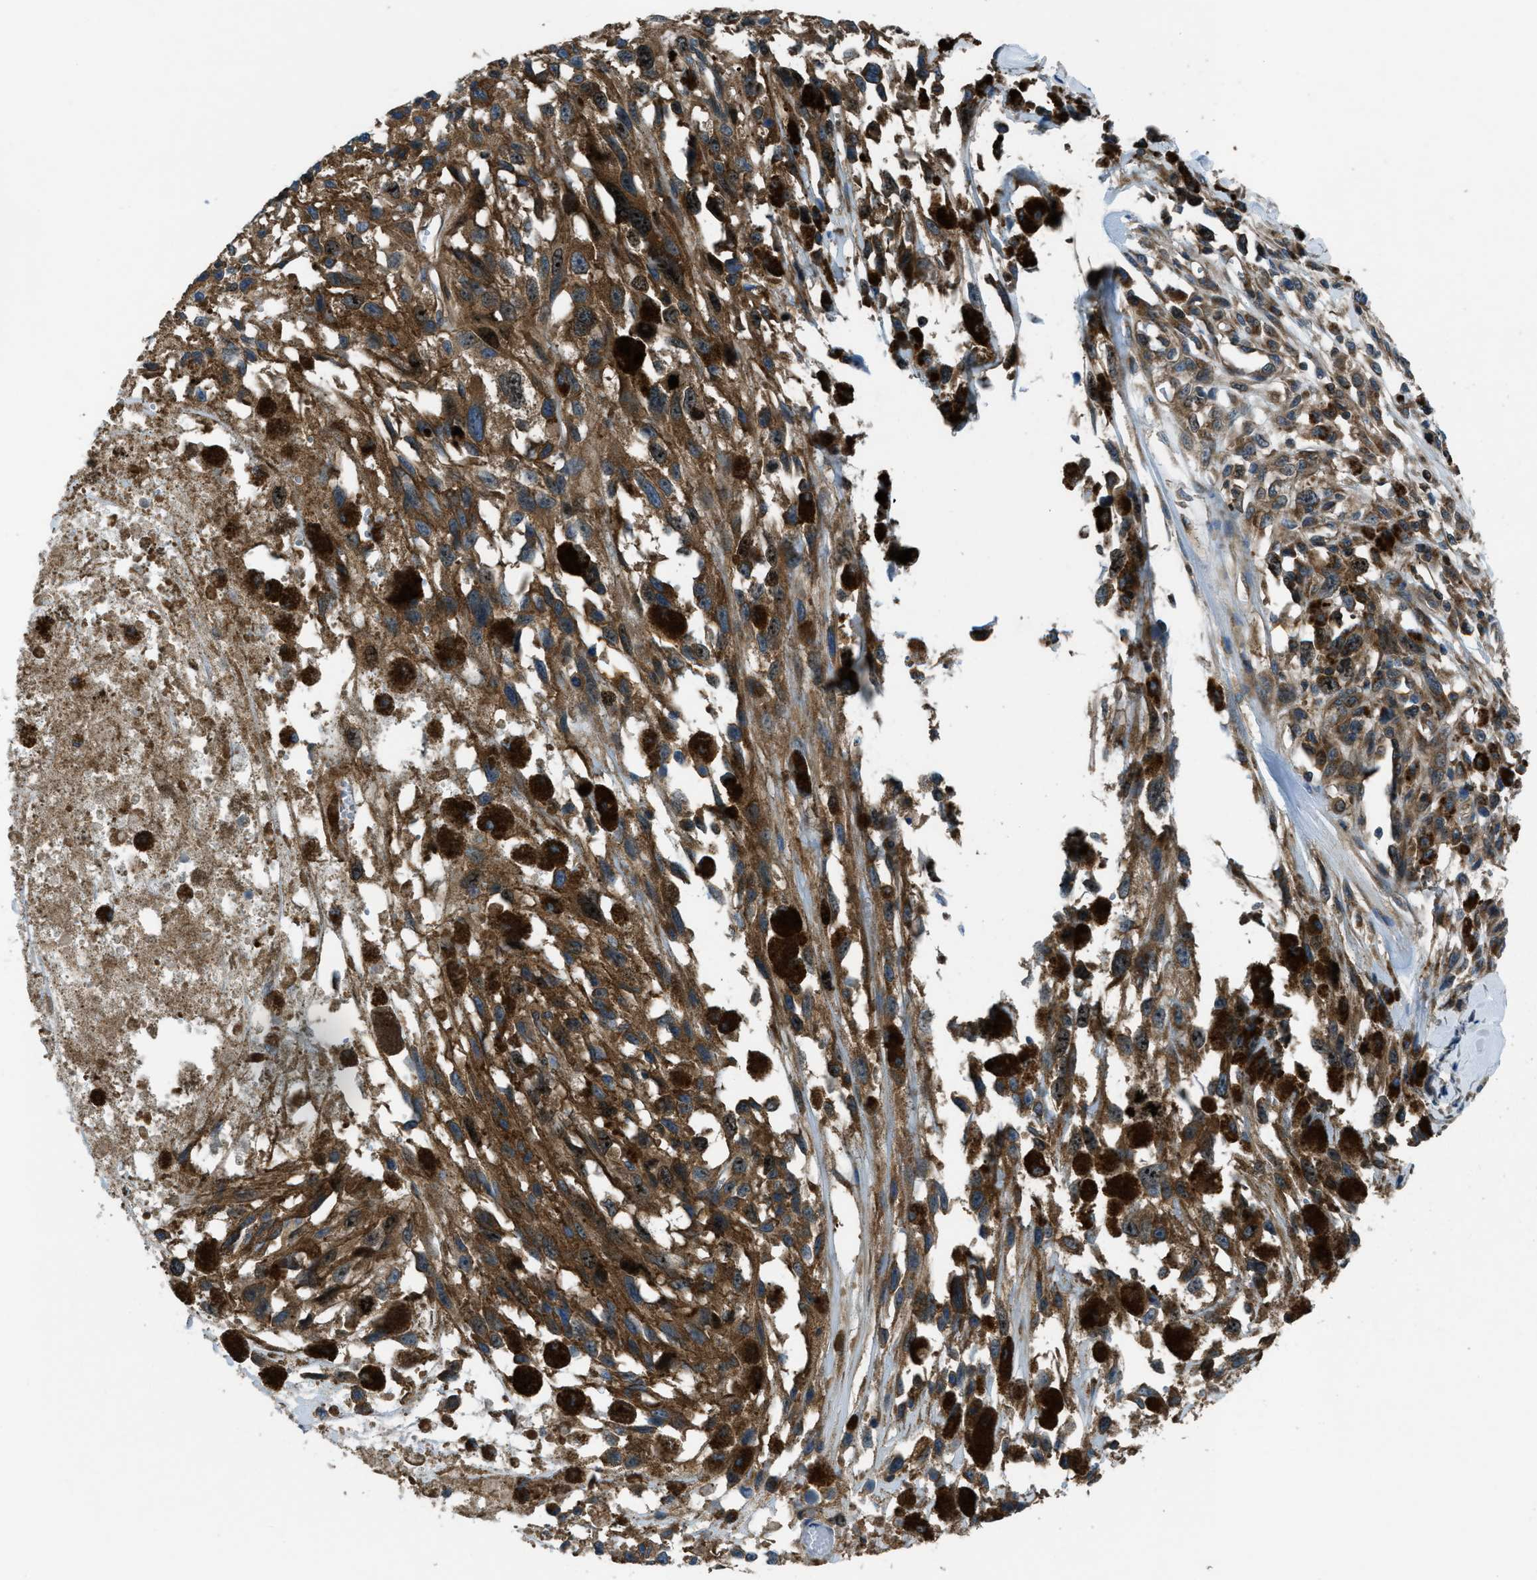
{"staining": {"intensity": "moderate", "quantity": ">75%", "location": "cytoplasmic/membranous"}, "tissue": "melanoma", "cell_type": "Tumor cells", "image_type": "cancer", "snomed": [{"axis": "morphology", "description": "Malignant melanoma, Metastatic site"}, {"axis": "topography", "description": "Lymph node"}], "caption": "A brown stain labels moderate cytoplasmic/membranous positivity of a protein in melanoma tumor cells.", "gene": "ARFGAP2", "patient": {"sex": "male", "age": 59}}